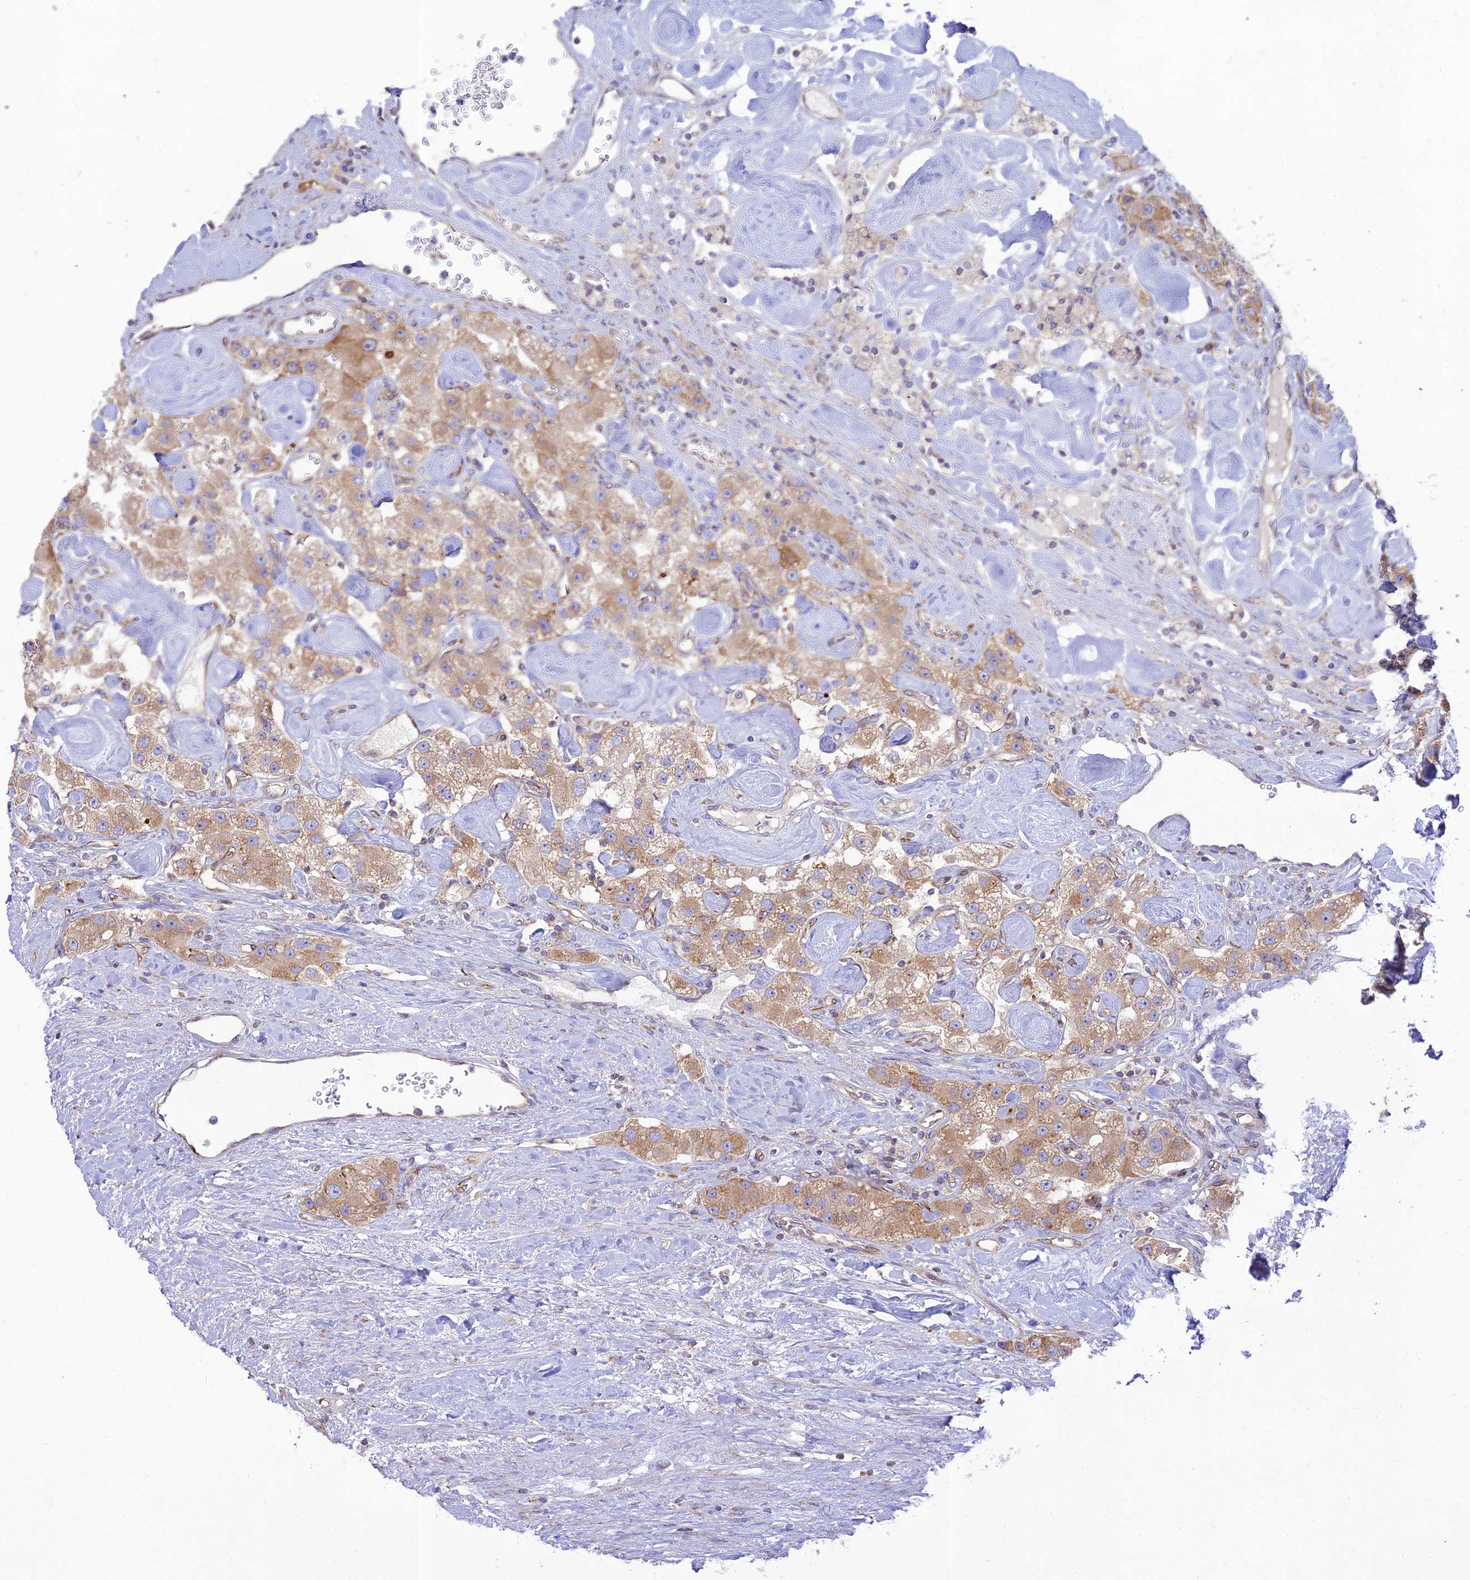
{"staining": {"intensity": "moderate", "quantity": ">75%", "location": "cytoplasmic/membranous"}, "tissue": "carcinoid", "cell_type": "Tumor cells", "image_type": "cancer", "snomed": [{"axis": "morphology", "description": "Carcinoid, malignant, NOS"}, {"axis": "topography", "description": "Pancreas"}], "caption": "The histopathology image reveals staining of carcinoid (malignant), revealing moderate cytoplasmic/membranous protein expression (brown color) within tumor cells.", "gene": "PIMREG", "patient": {"sex": "male", "age": 41}}